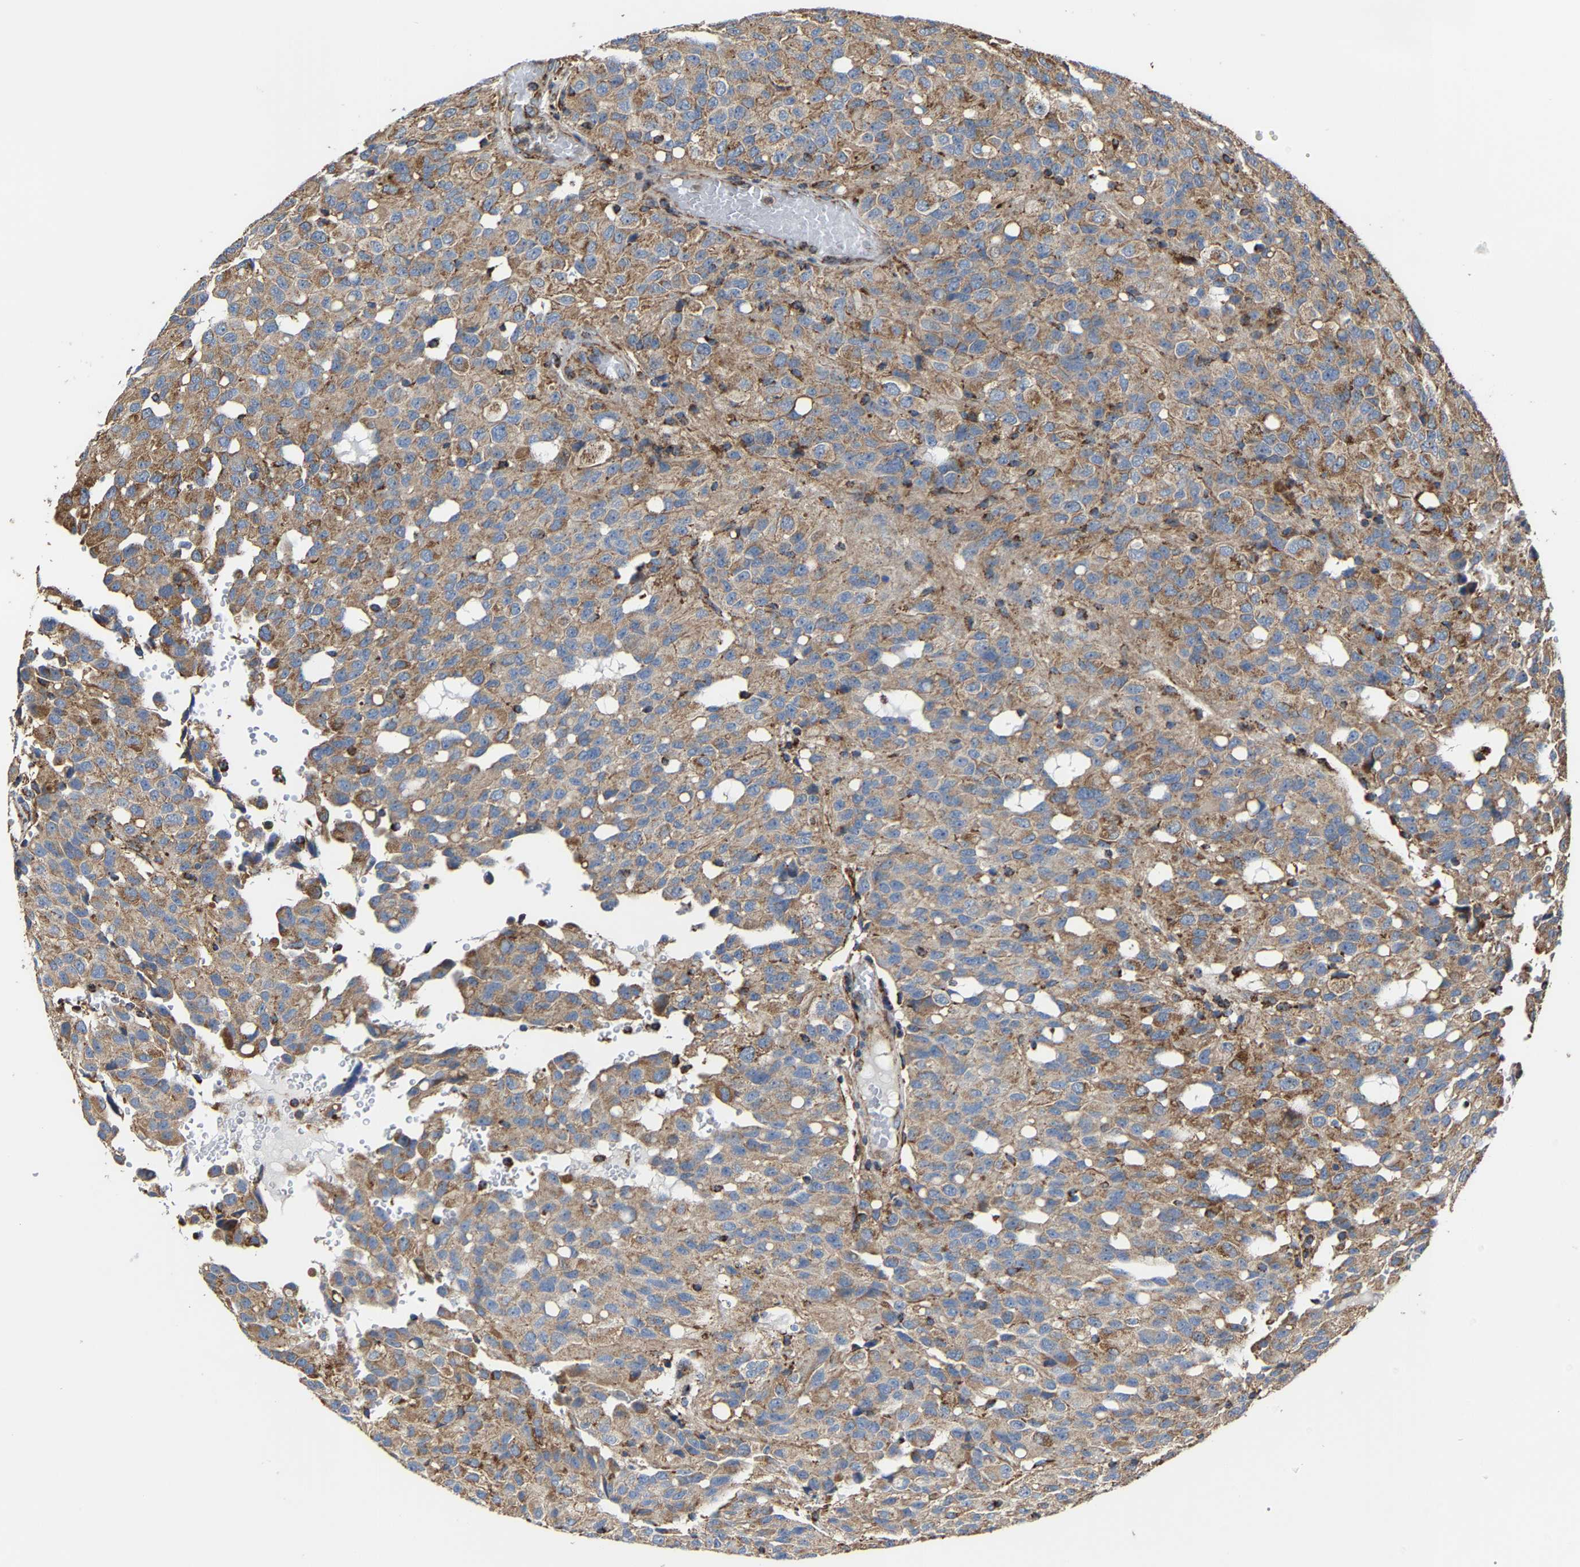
{"staining": {"intensity": "moderate", "quantity": ">75%", "location": "cytoplasmic/membranous"}, "tissue": "glioma", "cell_type": "Tumor cells", "image_type": "cancer", "snomed": [{"axis": "morphology", "description": "Glioma, malignant, High grade"}, {"axis": "topography", "description": "Brain"}], "caption": "Tumor cells exhibit medium levels of moderate cytoplasmic/membranous positivity in about >75% of cells in human malignant glioma (high-grade). Nuclei are stained in blue.", "gene": "NDUFV3", "patient": {"sex": "male", "age": 32}}